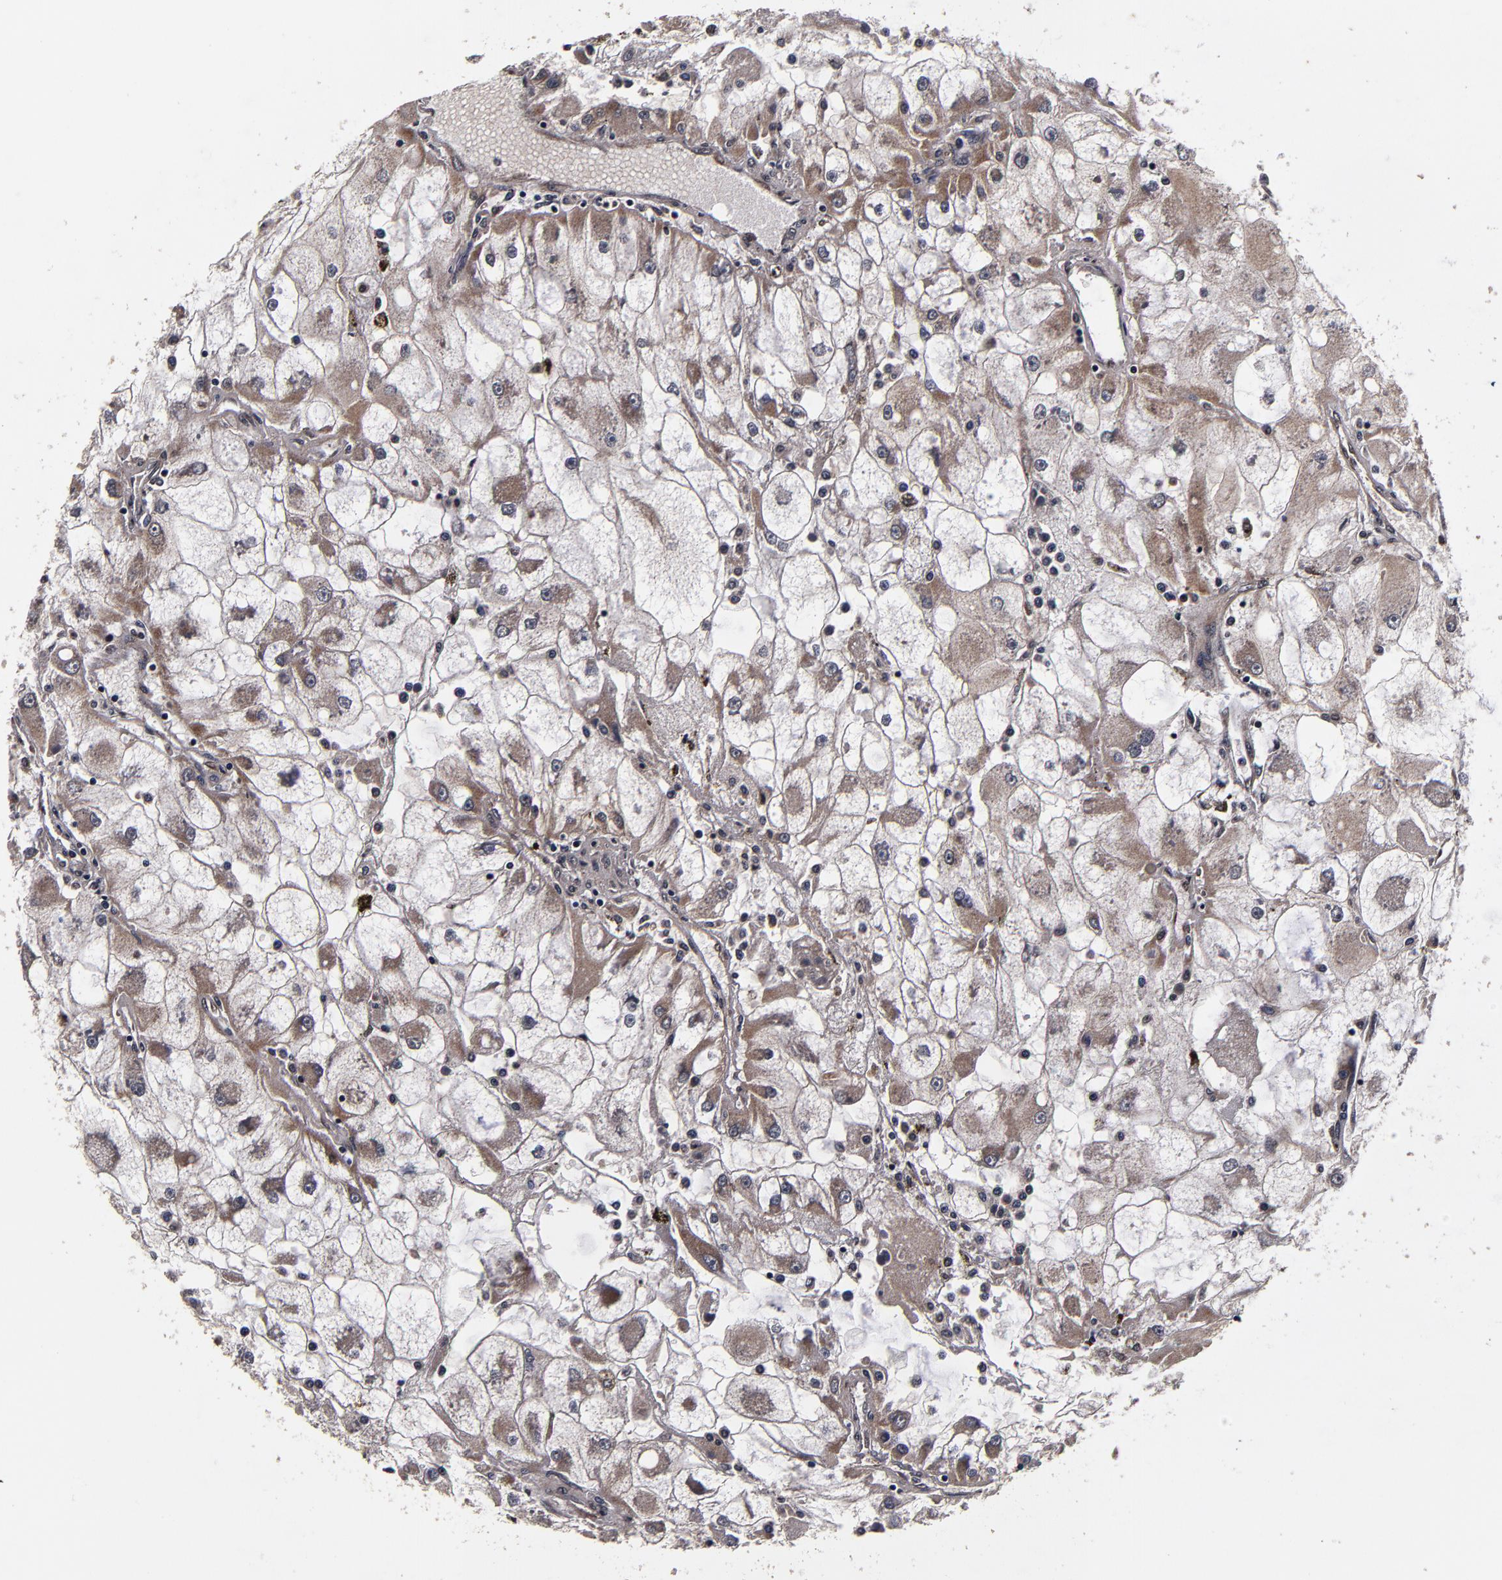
{"staining": {"intensity": "weak", "quantity": "<25%", "location": "cytoplasmic/membranous"}, "tissue": "renal cancer", "cell_type": "Tumor cells", "image_type": "cancer", "snomed": [{"axis": "morphology", "description": "Adenocarcinoma, NOS"}, {"axis": "topography", "description": "Kidney"}], "caption": "Immunohistochemistry histopathology image of human renal cancer (adenocarcinoma) stained for a protein (brown), which displays no expression in tumor cells.", "gene": "MMP15", "patient": {"sex": "female", "age": 73}}